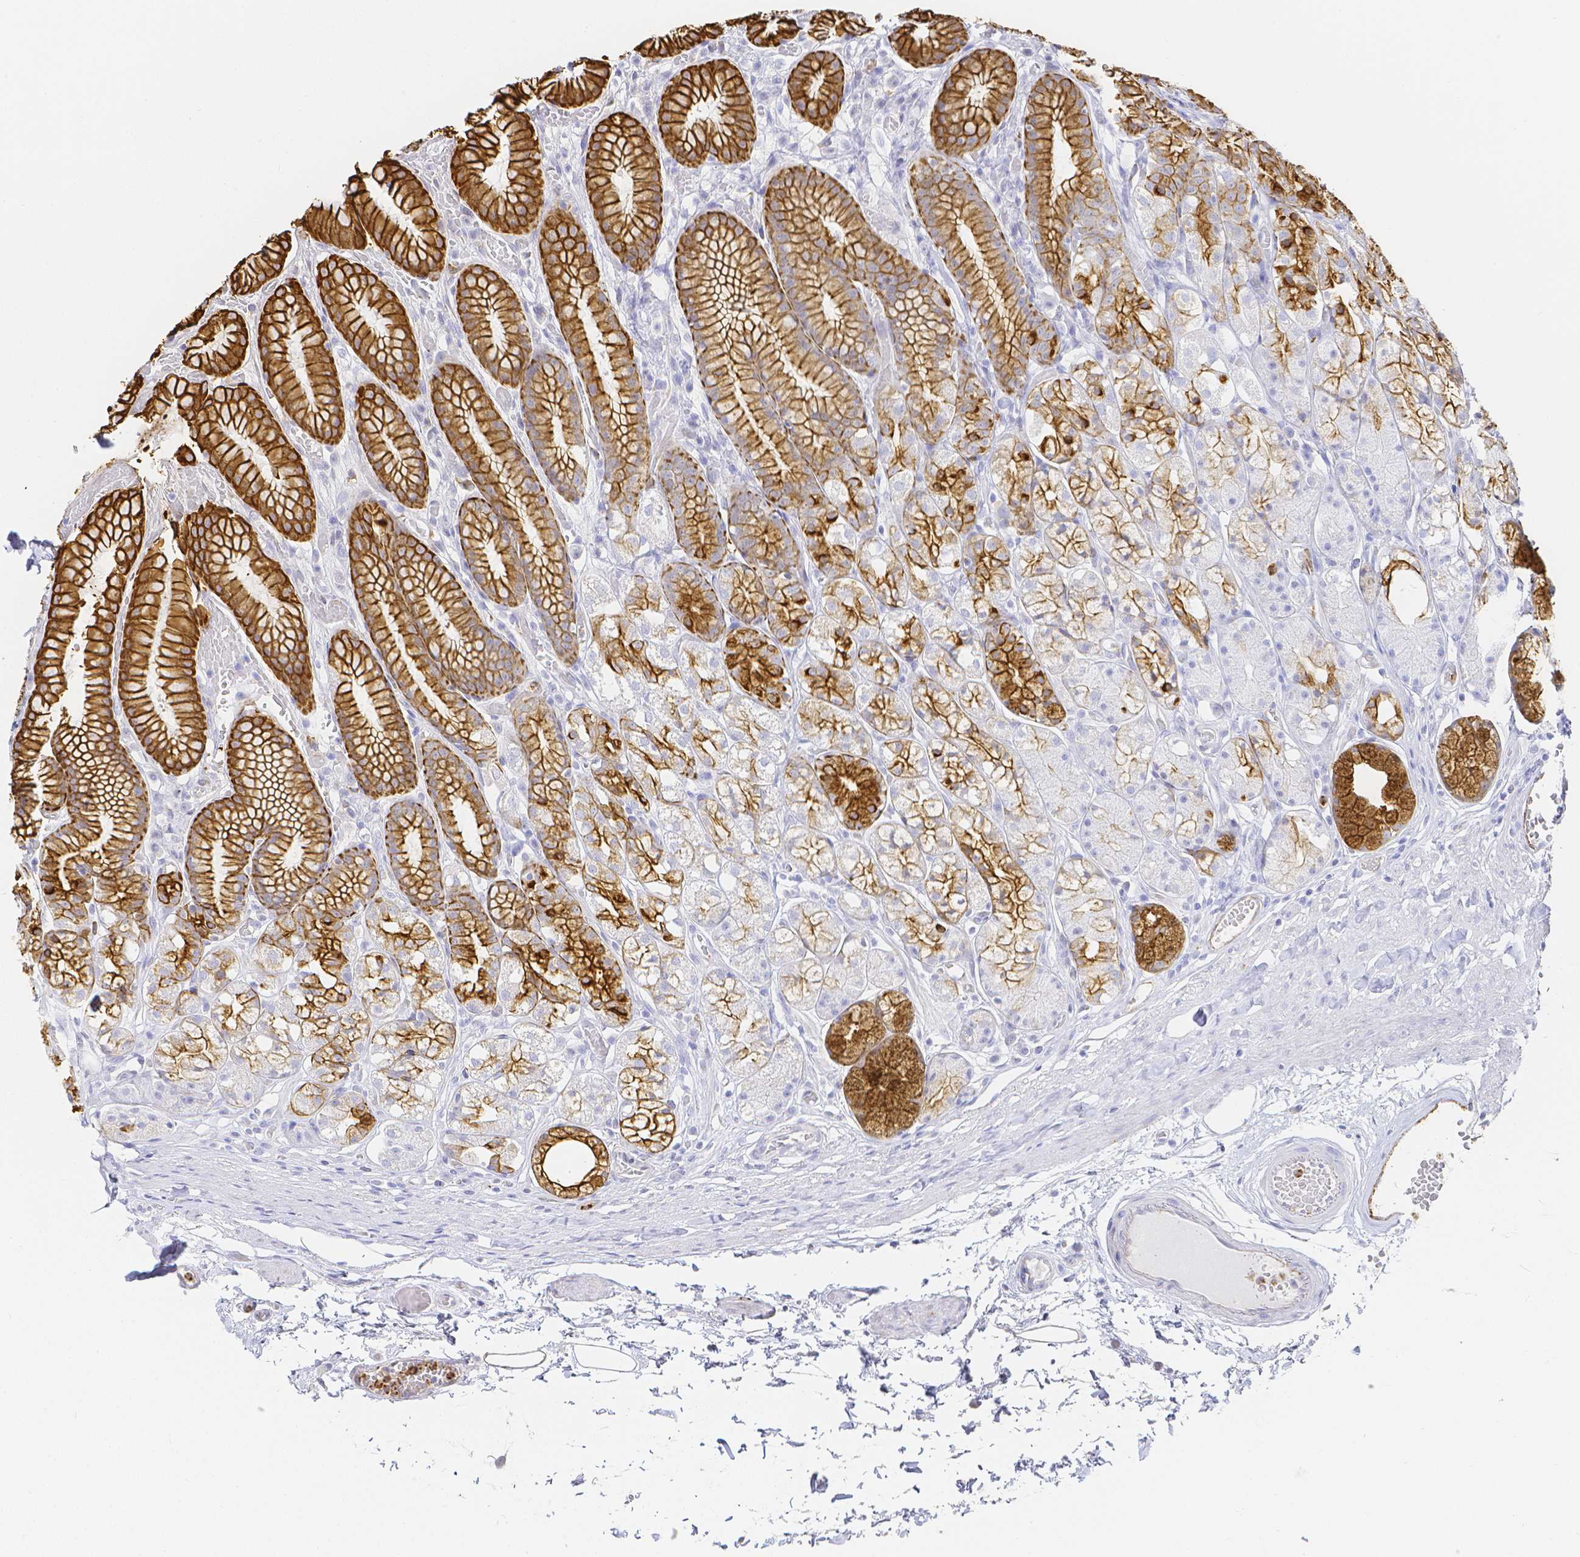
{"staining": {"intensity": "strong", "quantity": ">75%", "location": "cytoplasmic/membranous"}, "tissue": "stomach", "cell_type": "Glandular cells", "image_type": "normal", "snomed": [{"axis": "morphology", "description": "Normal tissue, NOS"}, {"axis": "topography", "description": "Smooth muscle"}, {"axis": "topography", "description": "Stomach"}], "caption": "Immunohistochemical staining of normal stomach shows >75% levels of strong cytoplasmic/membranous protein expression in approximately >75% of glandular cells.", "gene": "SMURF1", "patient": {"sex": "male", "age": 70}}